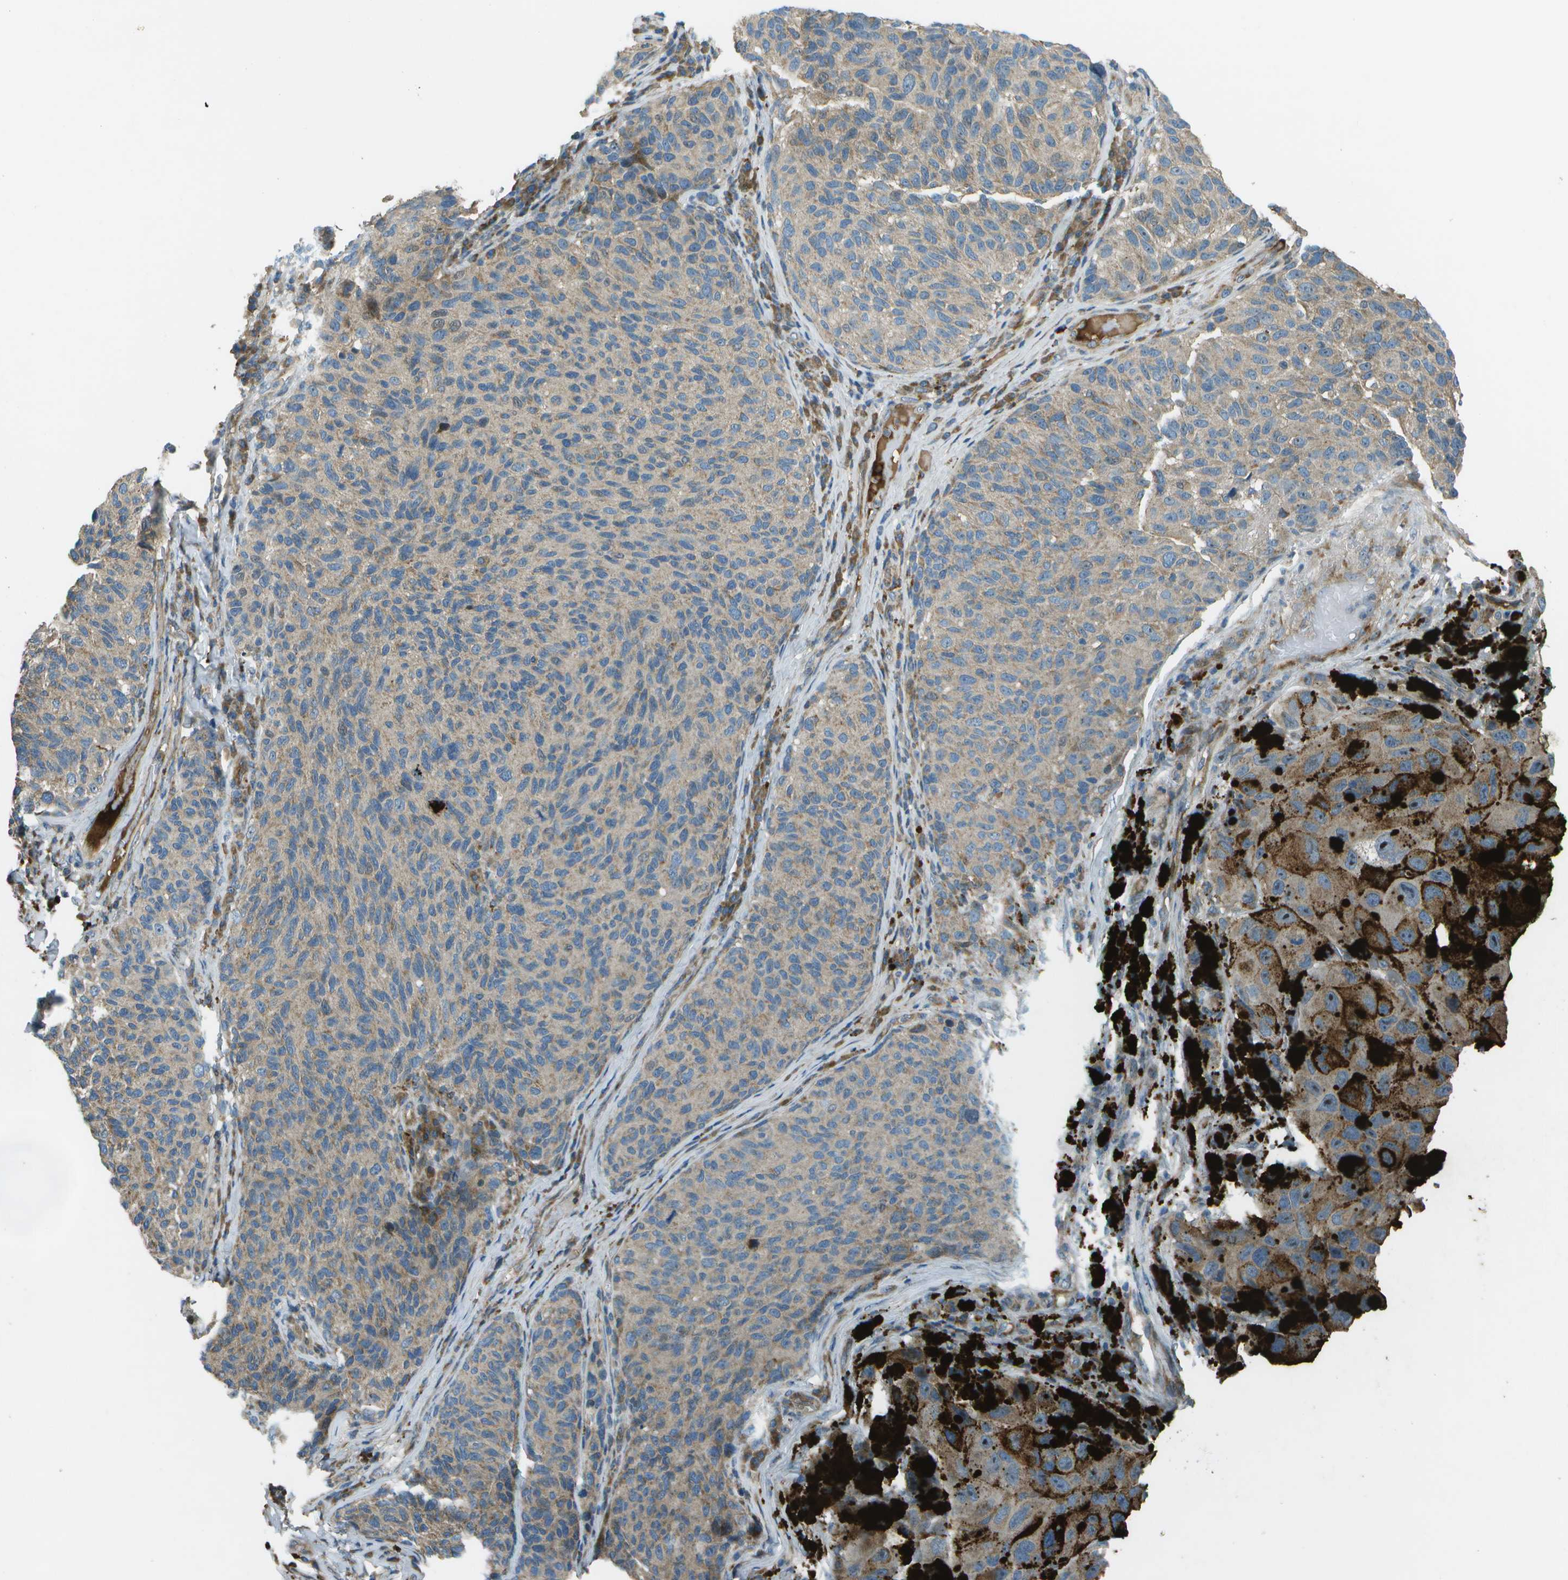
{"staining": {"intensity": "weak", "quantity": "25%-75%", "location": "cytoplasmic/membranous"}, "tissue": "melanoma", "cell_type": "Tumor cells", "image_type": "cancer", "snomed": [{"axis": "morphology", "description": "Malignant melanoma, NOS"}, {"axis": "topography", "description": "Skin"}], "caption": "Protein staining of malignant melanoma tissue shows weak cytoplasmic/membranous staining in approximately 25%-75% of tumor cells.", "gene": "PXYLP1", "patient": {"sex": "female", "age": 73}}